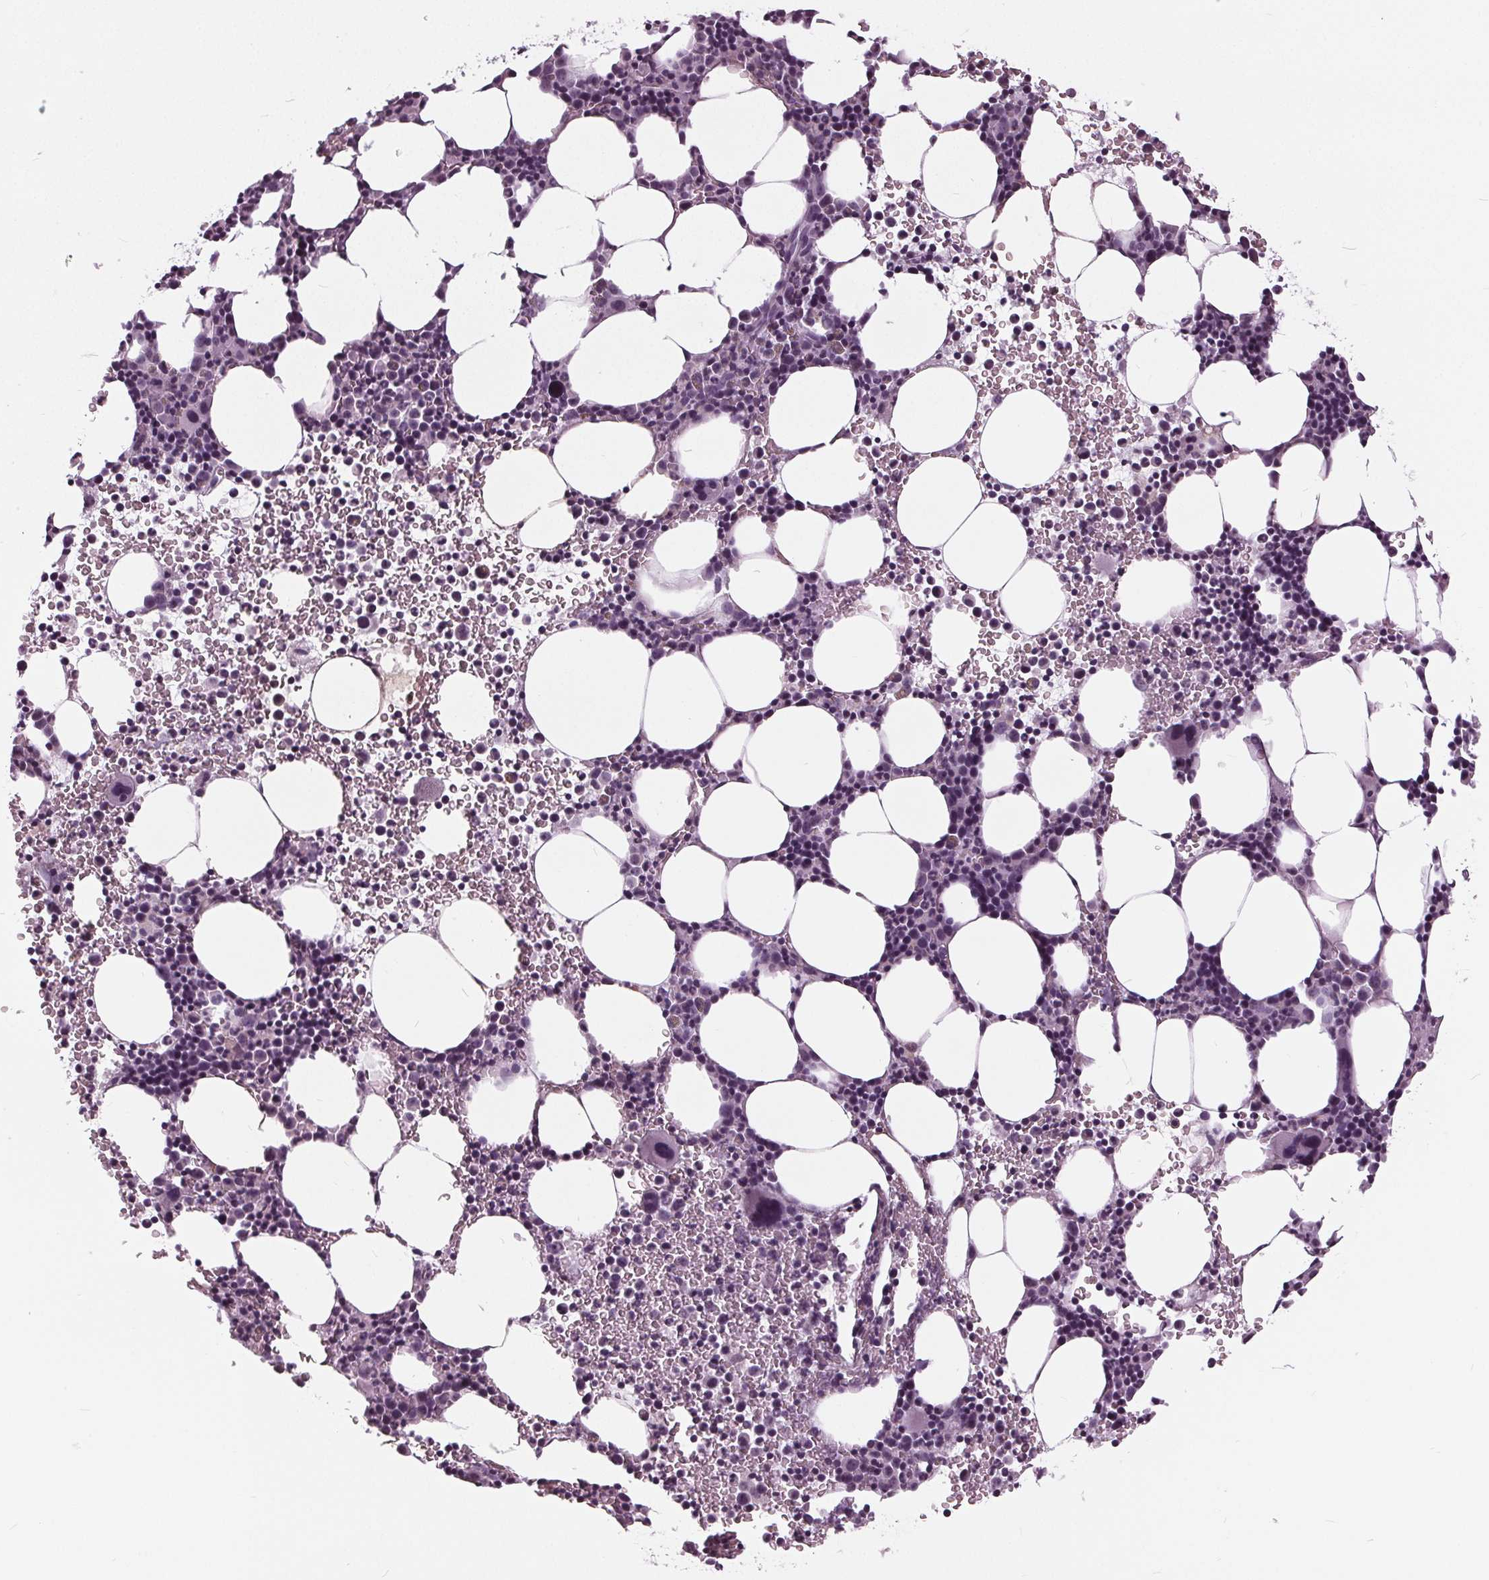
{"staining": {"intensity": "negative", "quantity": "none", "location": "none"}, "tissue": "bone marrow", "cell_type": "Hematopoietic cells", "image_type": "normal", "snomed": [{"axis": "morphology", "description": "Normal tissue, NOS"}, {"axis": "topography", "description": "Bone marrow"}], "caption": "The histopathology image exhibits no staining of hematopoietic cells in unremarkable bone marrow. Nuclei are stained in blue.", "gene": "SLC9A4", "patient": {"sex": "male", "age": 58}}